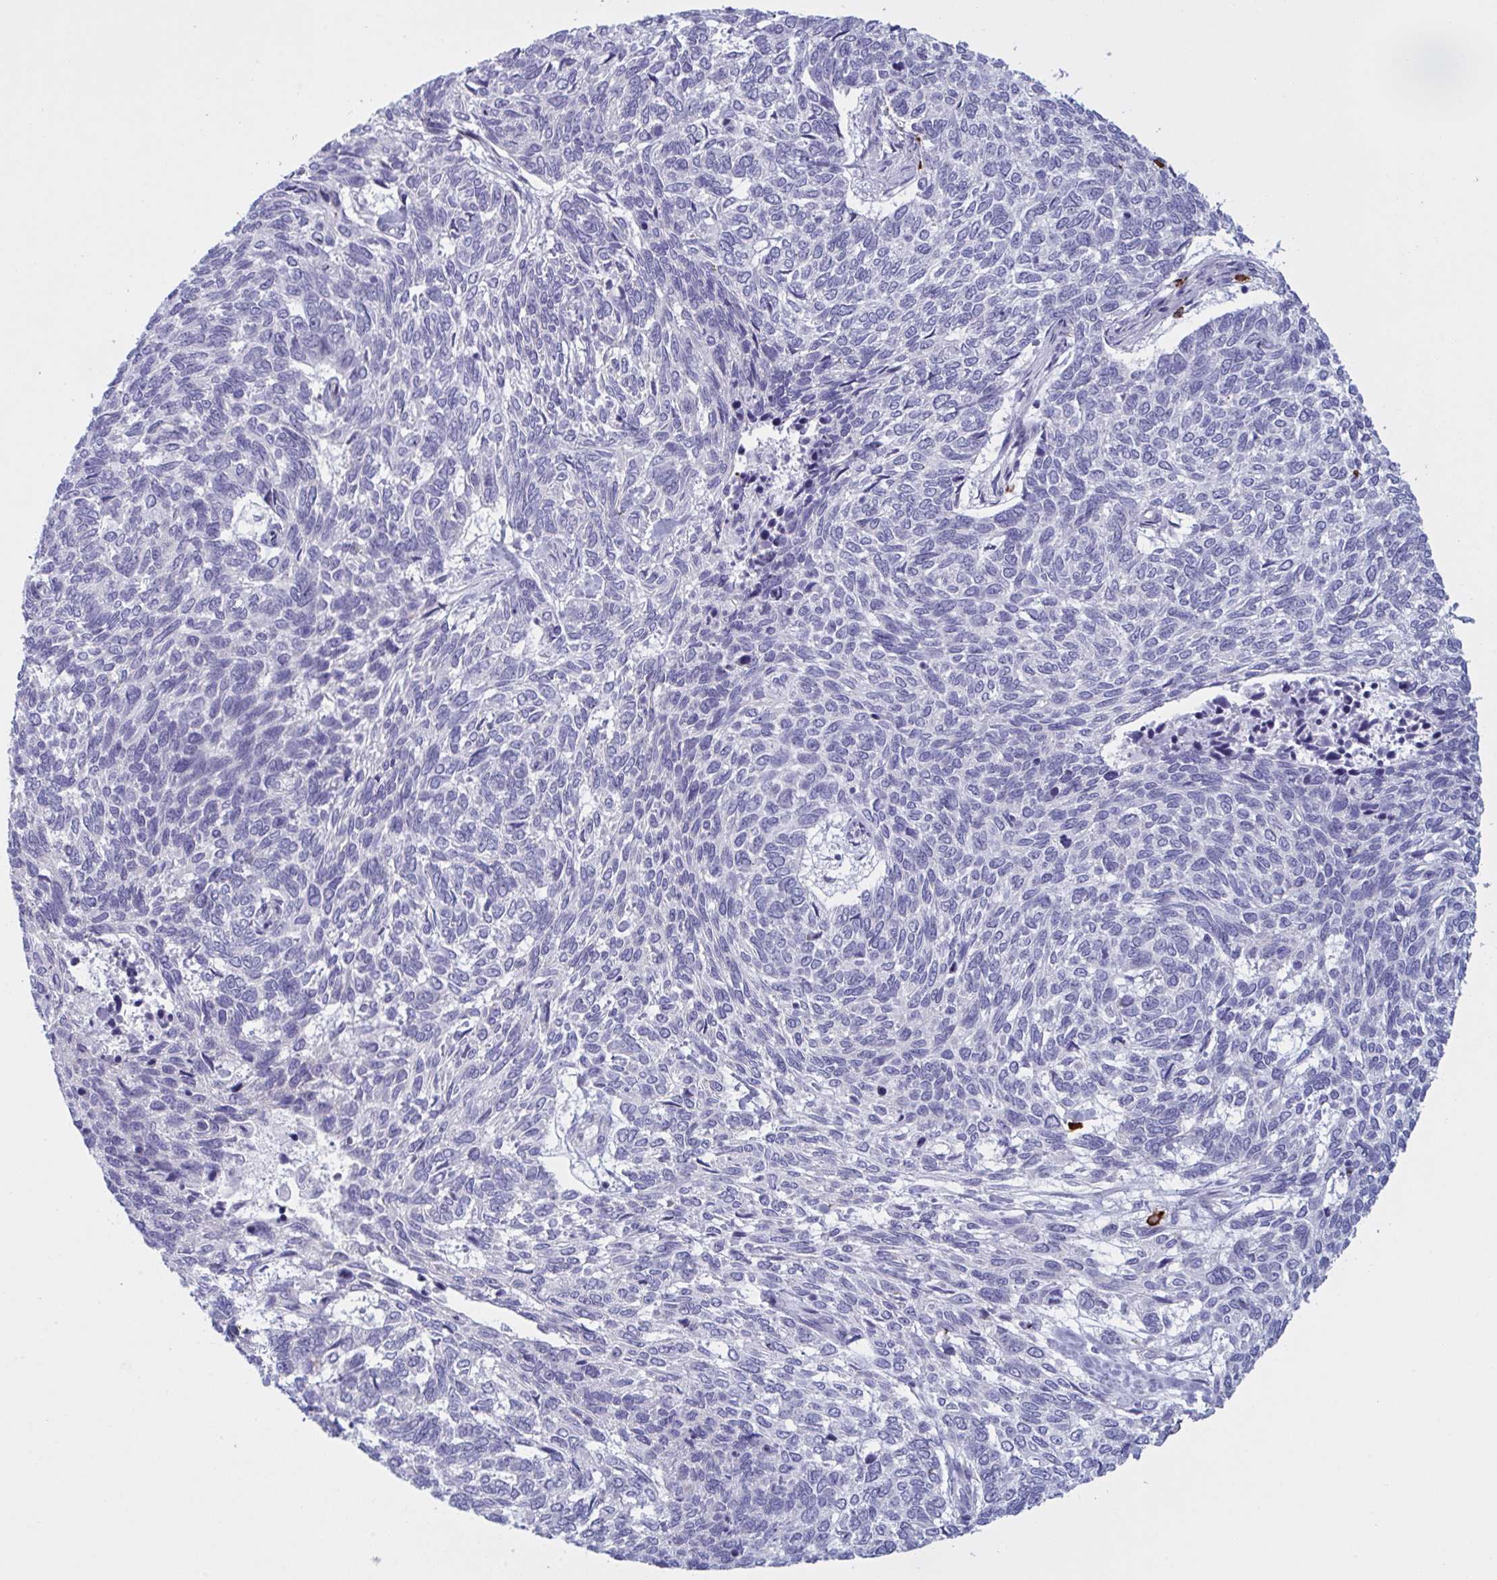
{"staining": {"intensity": "negative", "quantity": "none", "location": "none"}, "tissue": "skin cancer", "cell_type": "Tumor cells", "image_type": "cancer", "snomed": [{"axis": "morphology", "description": "Basal cell carcinoma"}, {"axis": "topography", "description": "Skin"}], "caption": "Tumor cells are negative for brown protein staining in basal cell carcinoma (skin).", "gene": "ZNF684", "patient": {"sex": "female", "age": 65}}